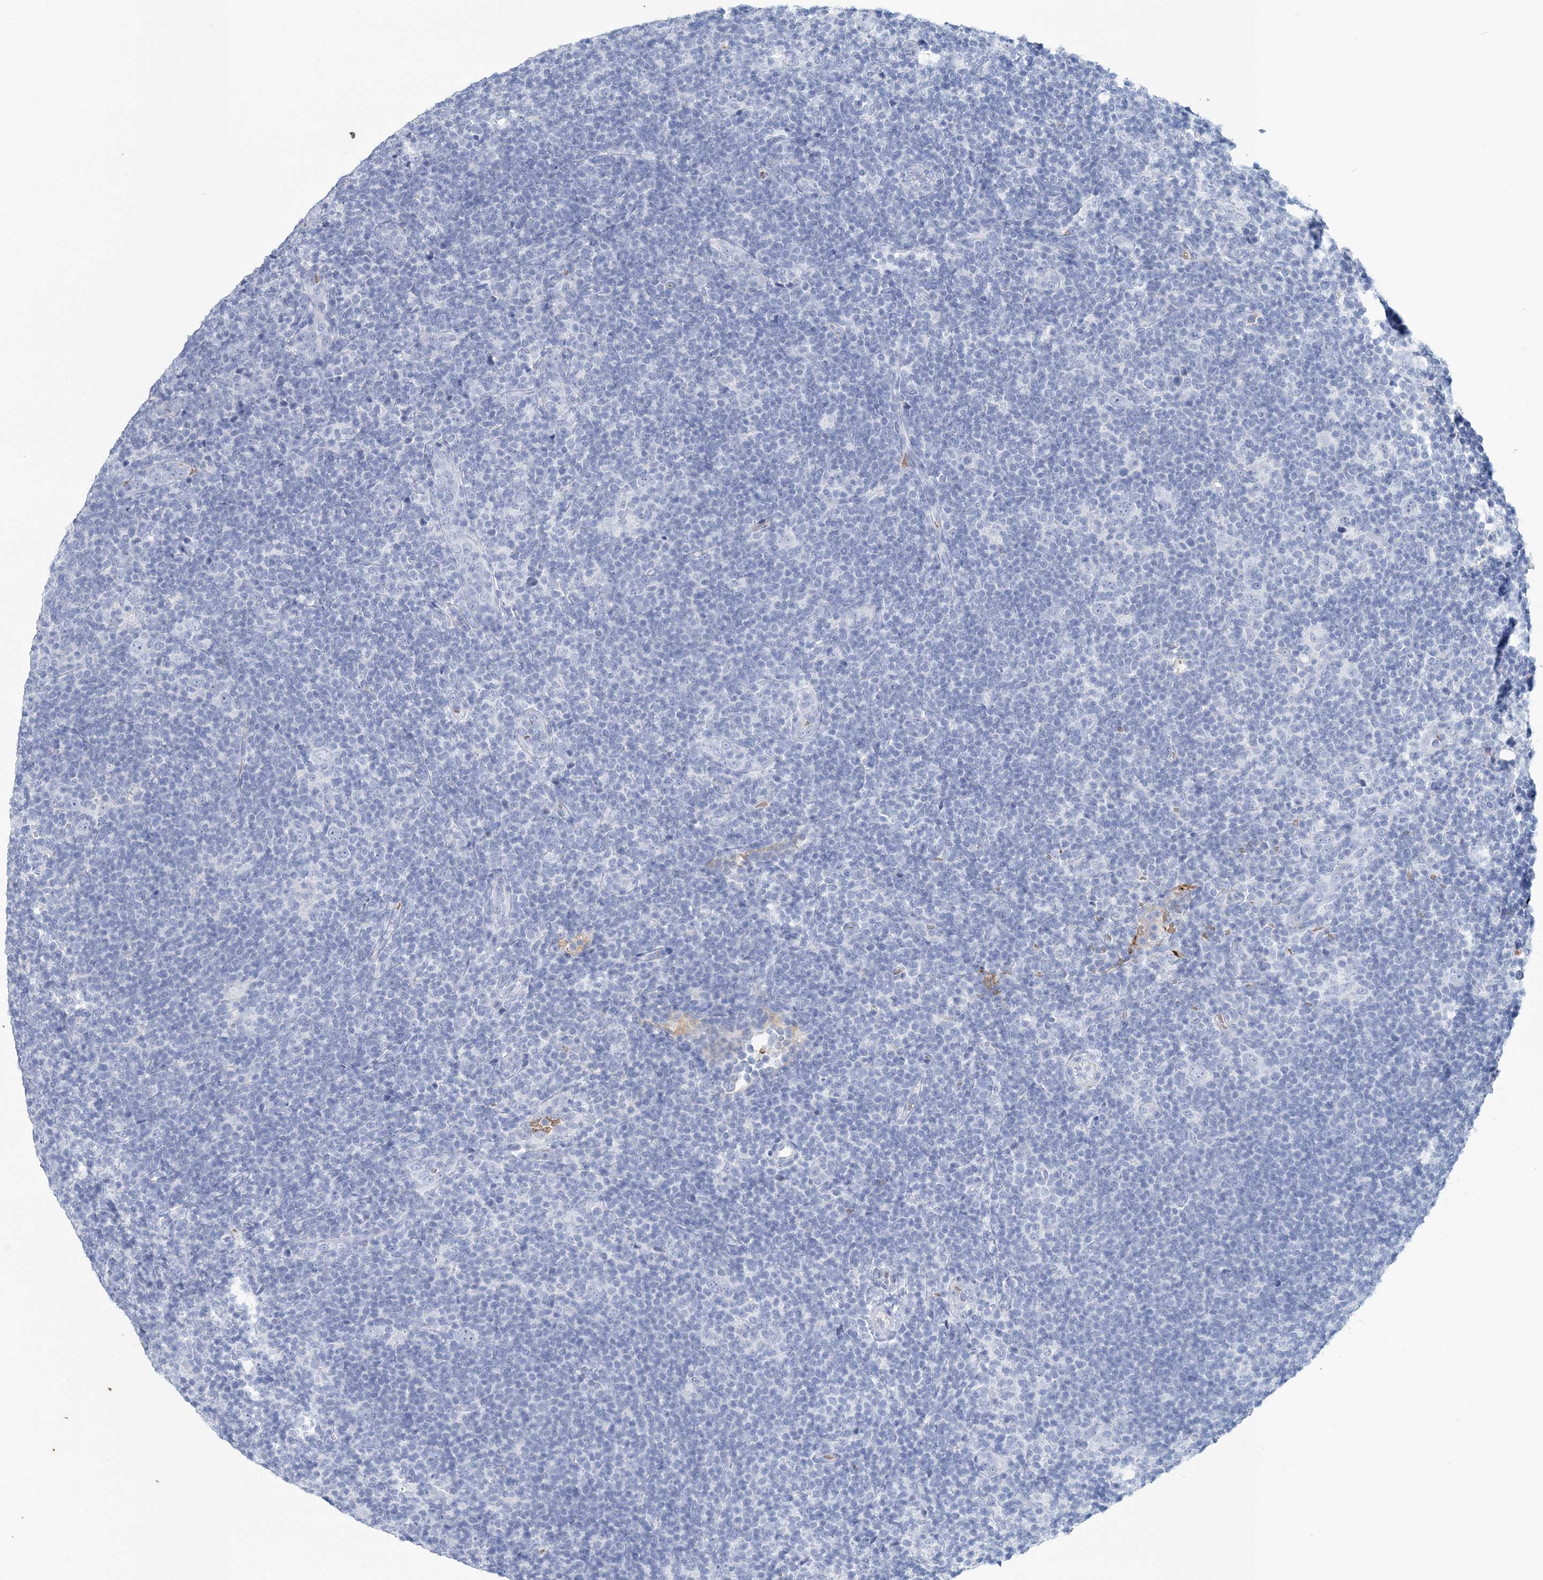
{"staining": {"intensity": "negative", "quantity": "none", "location": "none"}, "tissue": "lymphoma", "cell_type": "Tumor cells", "image_type": "cancer", "snomed": [{"axis": "morphology", "description": "Hodgkin's disease, NOS"}, {"axis": "topography", "description": "Lymph node"}], "caption": "Immunohistochemistry micrograph of neoplastic tissue: human lymphoma stained with DAB reveals no significant protein staining in tumor cells.", "gene": "HBD", "patient": {"sex": "female", "age": 57}}